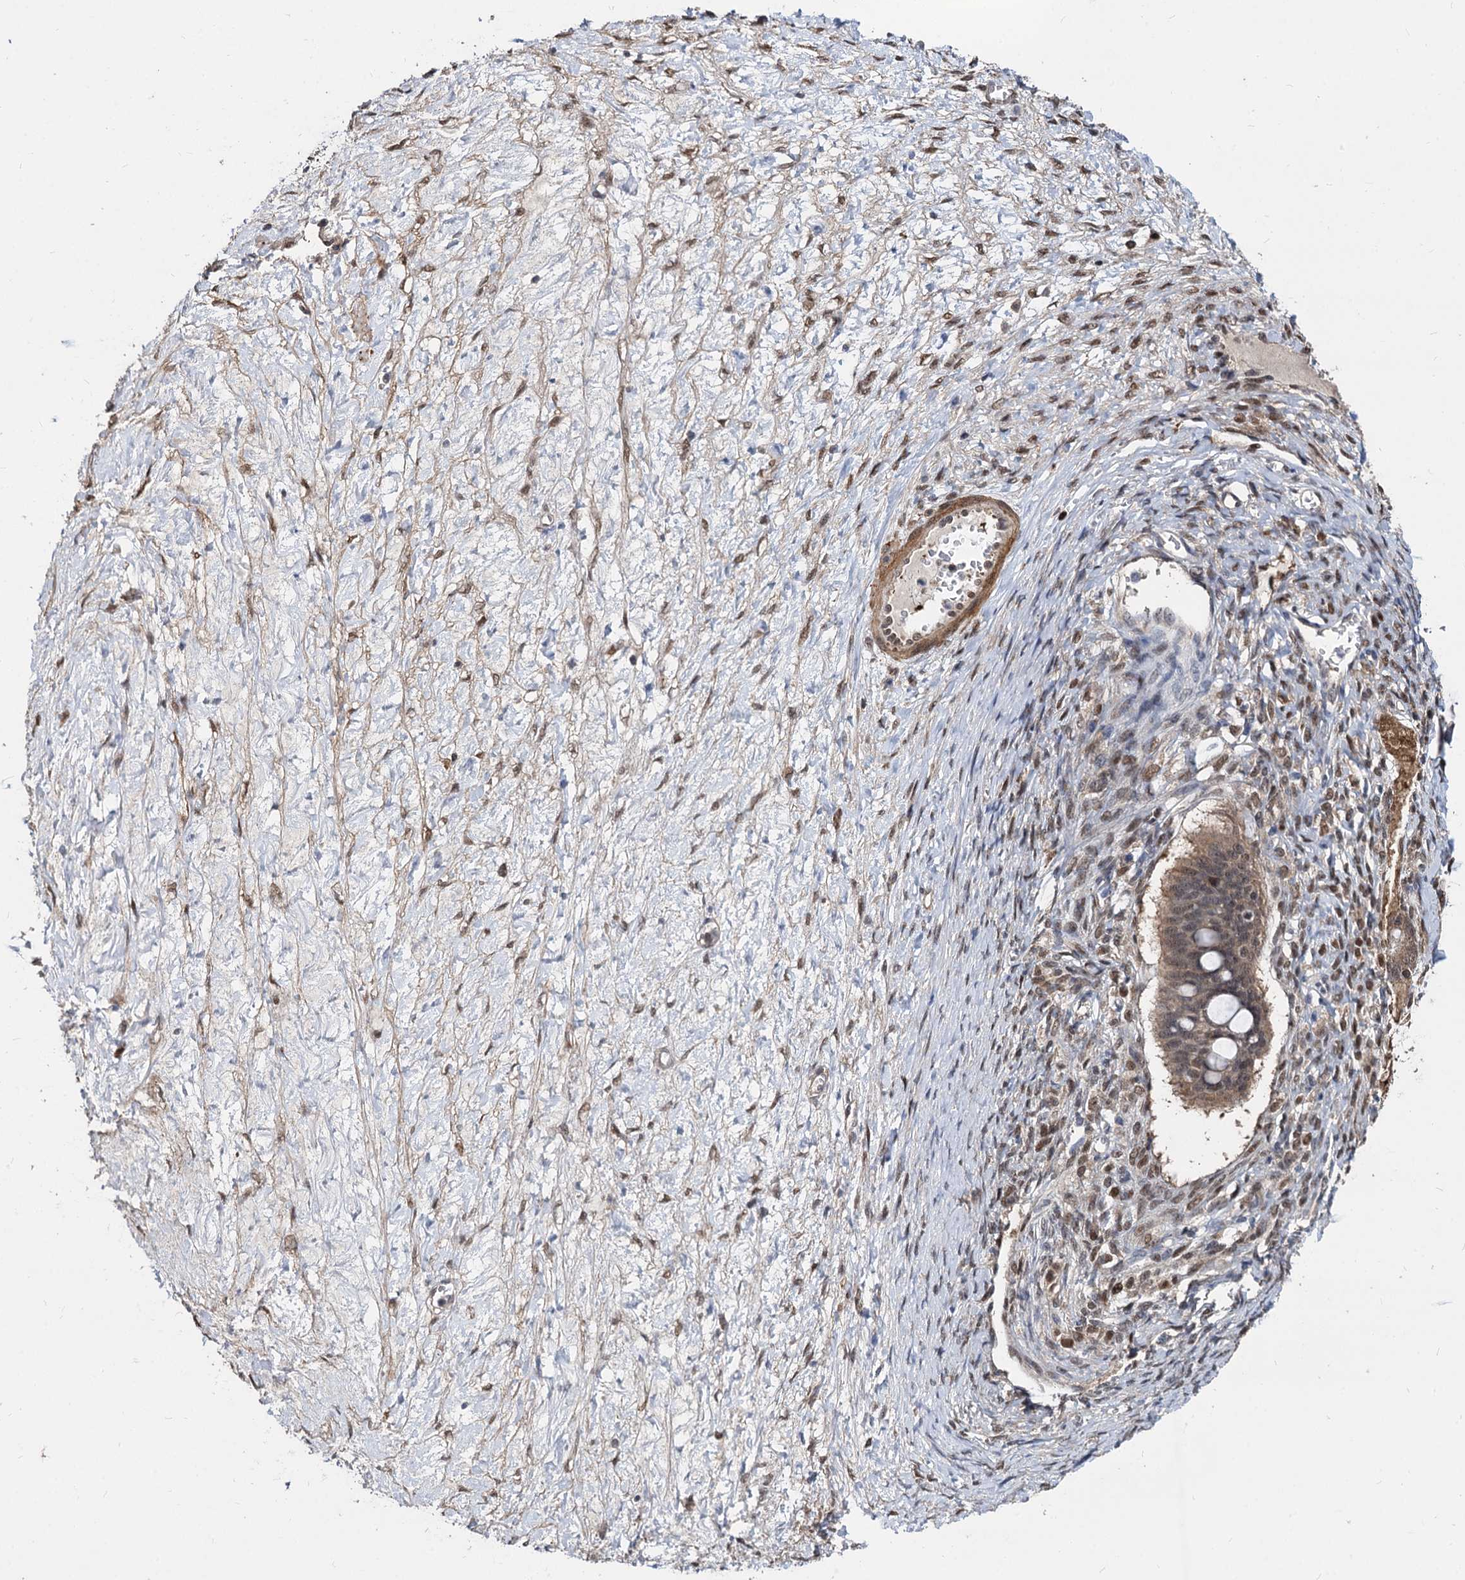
{"staining": {"intensity": "moderate", "quantity": ">75%", "location": "cytoplasmic/membranous,nuclear"}, "tissue": "ovarian cancer", "cell_type": "Tumor cells", "image_type": "cancer", "snomed": [{"axis": "morphology", "description": "Cystadenocarcinoma, mucinous, NOS"}, {"axis": "topography", "description": "Ovary"}], "caption": "Moderate cytoplasmic/membranous and nuclear positivity for a protein is appreciated in about >75% of tumor cells of ovarian cancer using IHC.", "gene": "PSMD4", "patient": {"sex": "female", "age": 73}}